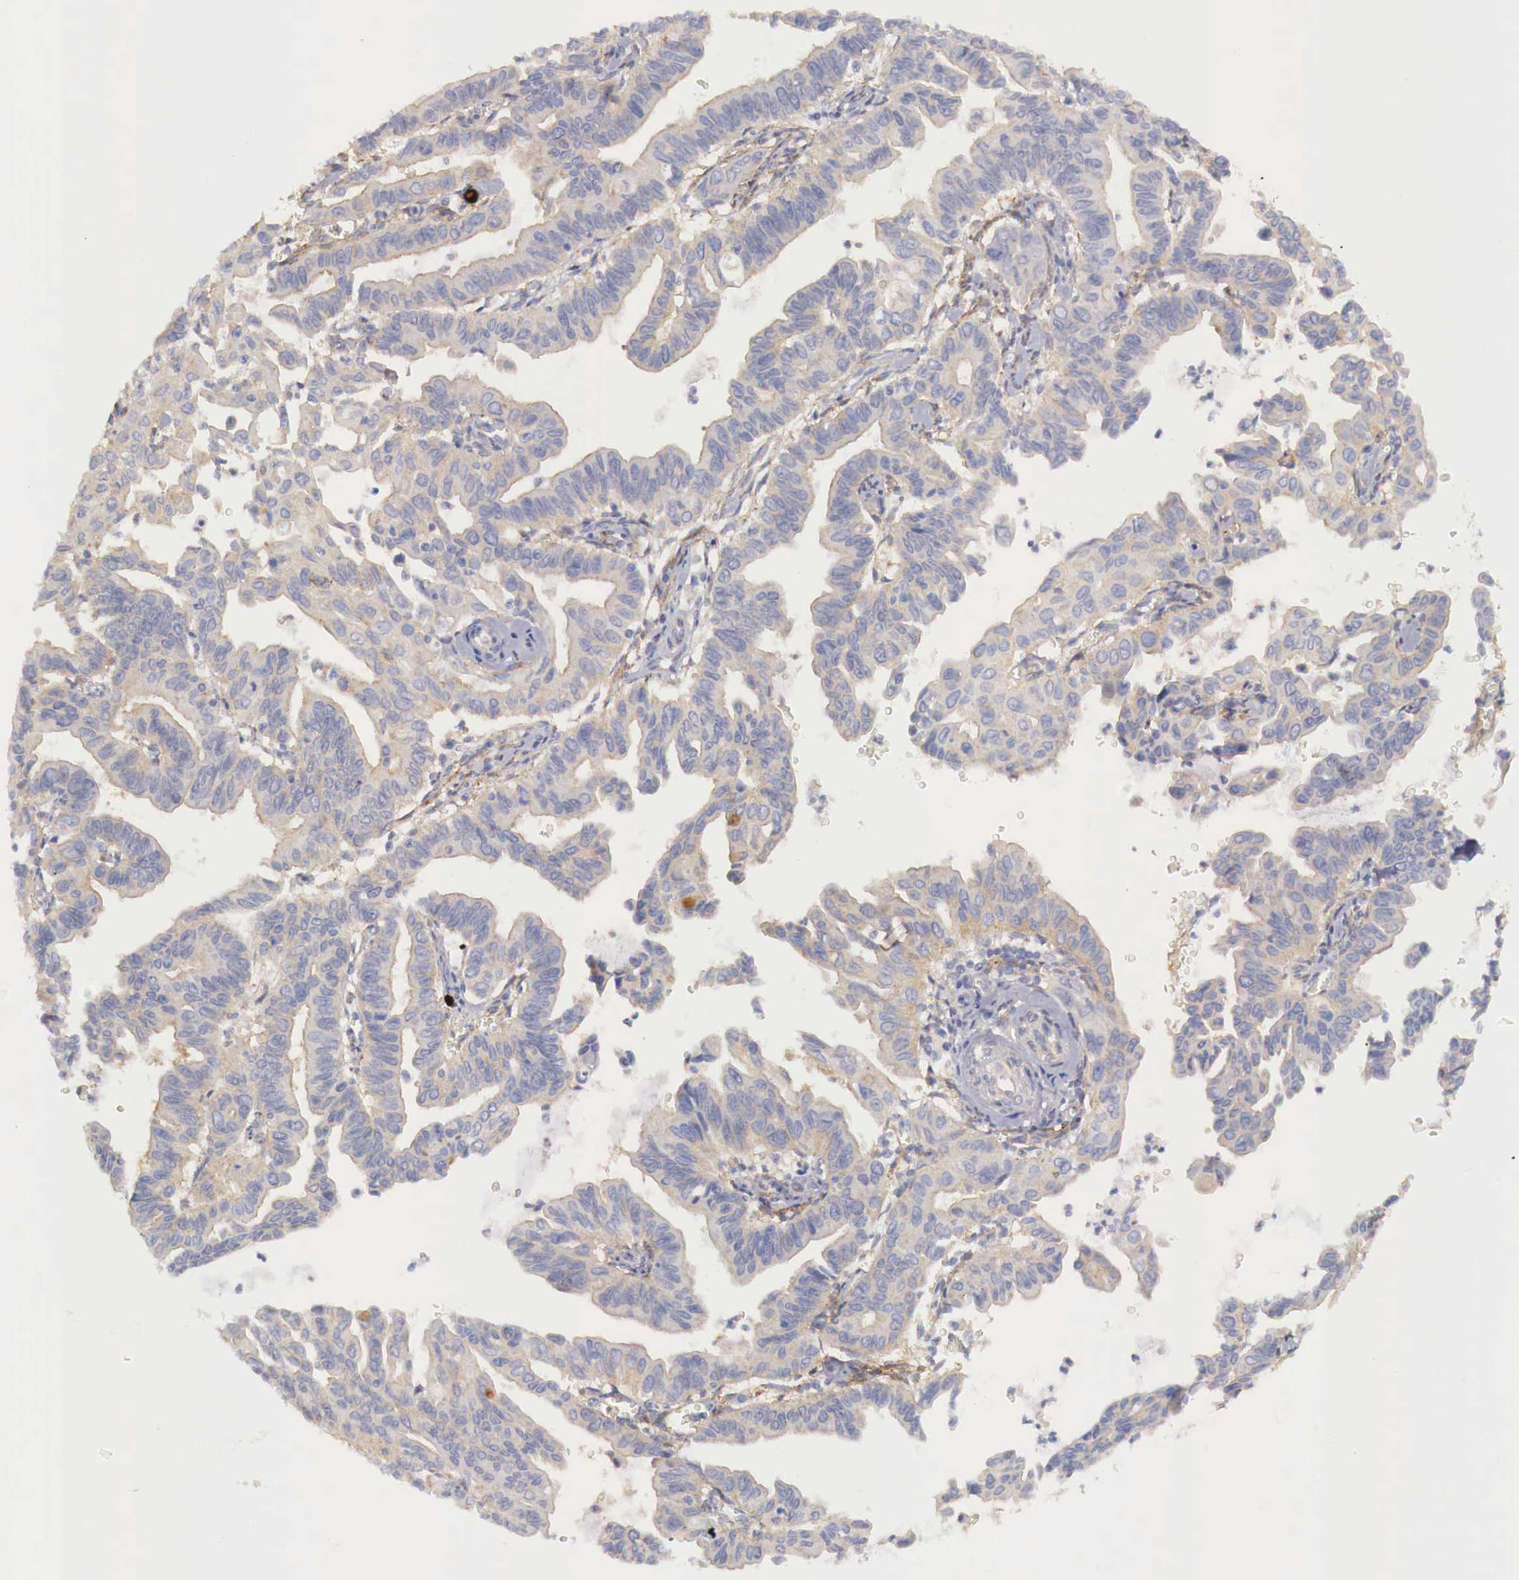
{"staining": {"intensity": "weak", "quantity": "25%-75%", "location": "cytoplasmic/membranous"}, "tissue": "cervical cancer", "cell_type": "Tumor cells", "image_type": "cancer", "snomed": [{"axis": "morphology", "description": "Normal tissue, NOS"}, {"axis": "morphology", "description": "Adenocarcinoma, NOS"}, {"axis": "topography", "description": "Cervix"}], "caption": "The micrograph reveals a brown stain indicating the presence of a protein in the cytoplasmic/membranous of tumor cells in cervical cancer. (Brightfield microscopy of DAB IHC at high magnification).", "gene": "KLHDC7B", "patient": {"sex": "female", "age": 34}}